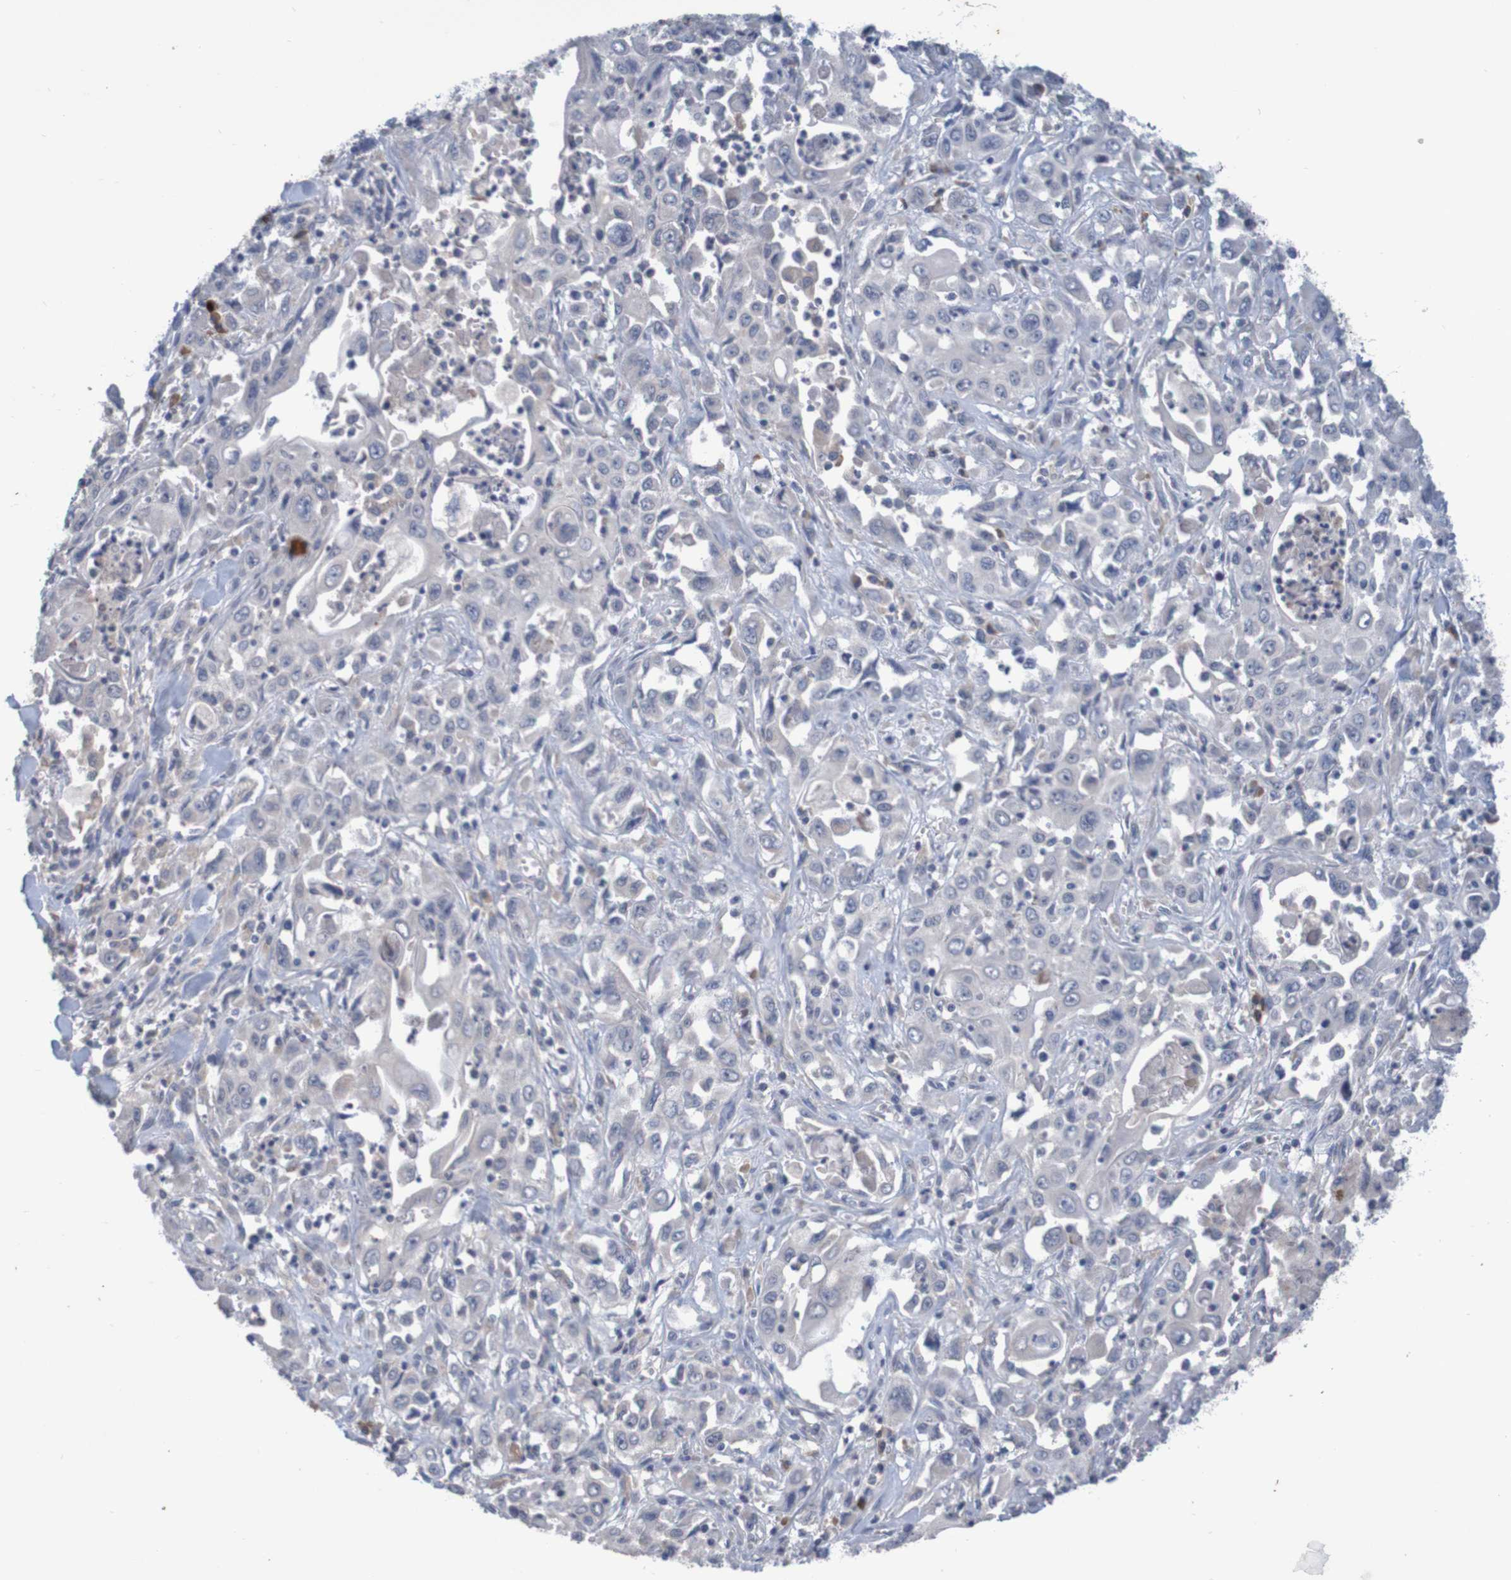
{"staining": {"intensity": "weak", "quantity": "<25%", "location": "cytoplasmic/membranous"}, "tissue": "pancreatic cancer", "cell_type": "Tumor cells", "image_type": "cancer", "snomed": [{"axis": "morphology", "description": "Adenocarcinoma, NOS"}, {"axis": "topography", "description": "Pancreas"}], "caption": "Photomicrograph shows no significant protein staining in tumor cells of pancreatic cancer (adenocarcinoma).", "gene": "LTA", "patient": {"sex": "male", "age": 70}}